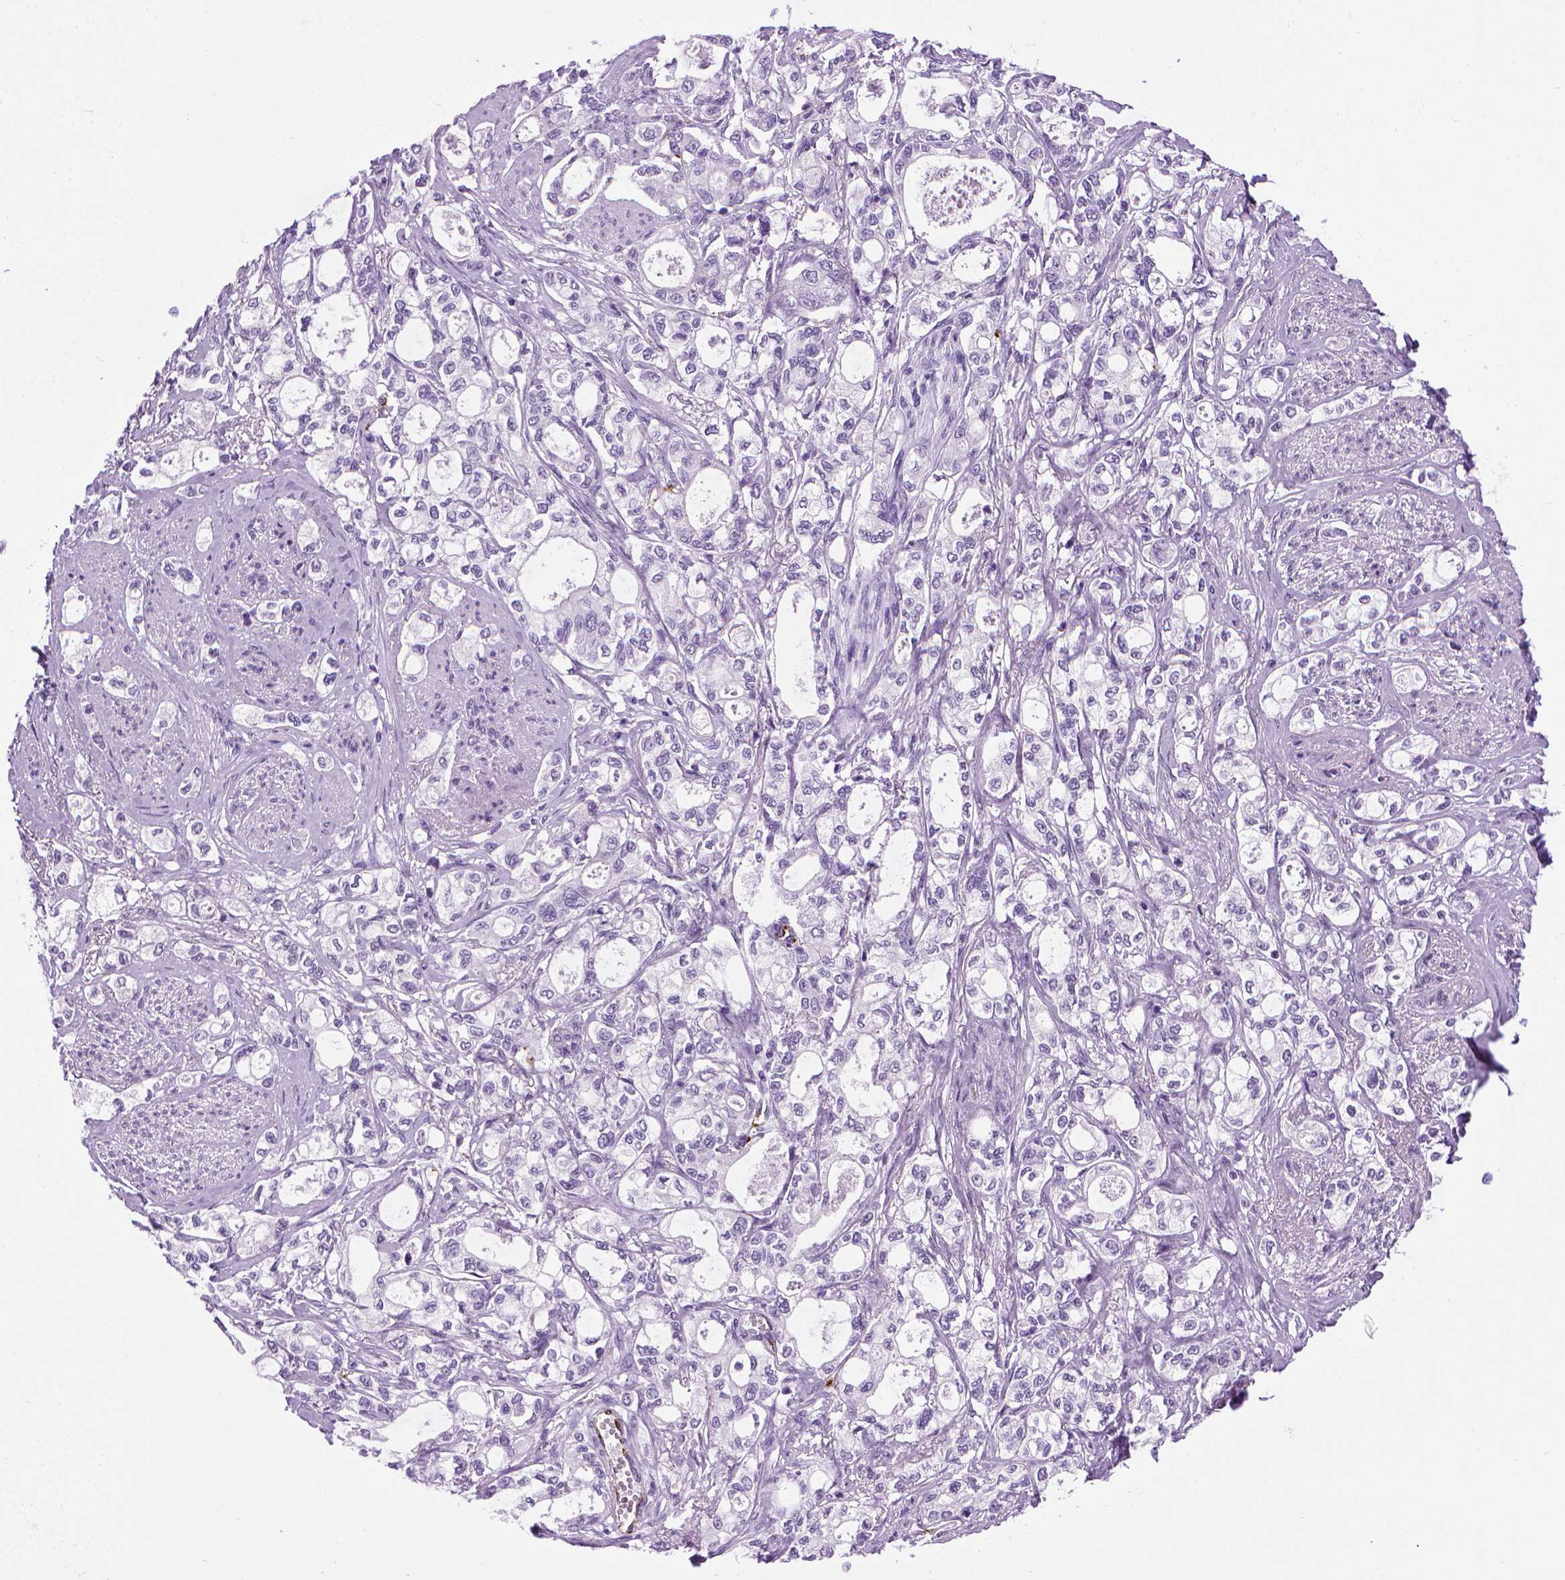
{"staining": {"intensity": "negative", "quantity": "none", "location": "none"}, "tissue": "stomach cancer", "cell_type": "Tumor cells", "image_type": "cancer", "snomed": [{"axis": "morphology", "description": "Adenocarcinoma, NOS"}, {"axis": "topography", "description": "Stomach"}], "caption": "High power microscopy image of an immunohistochemistry (IHC) histopathology image of stomach cancer, revealing no significant positivity in tumor cells.", "gene": "VWF", "patient": {"sex": "male", "age": 63}}